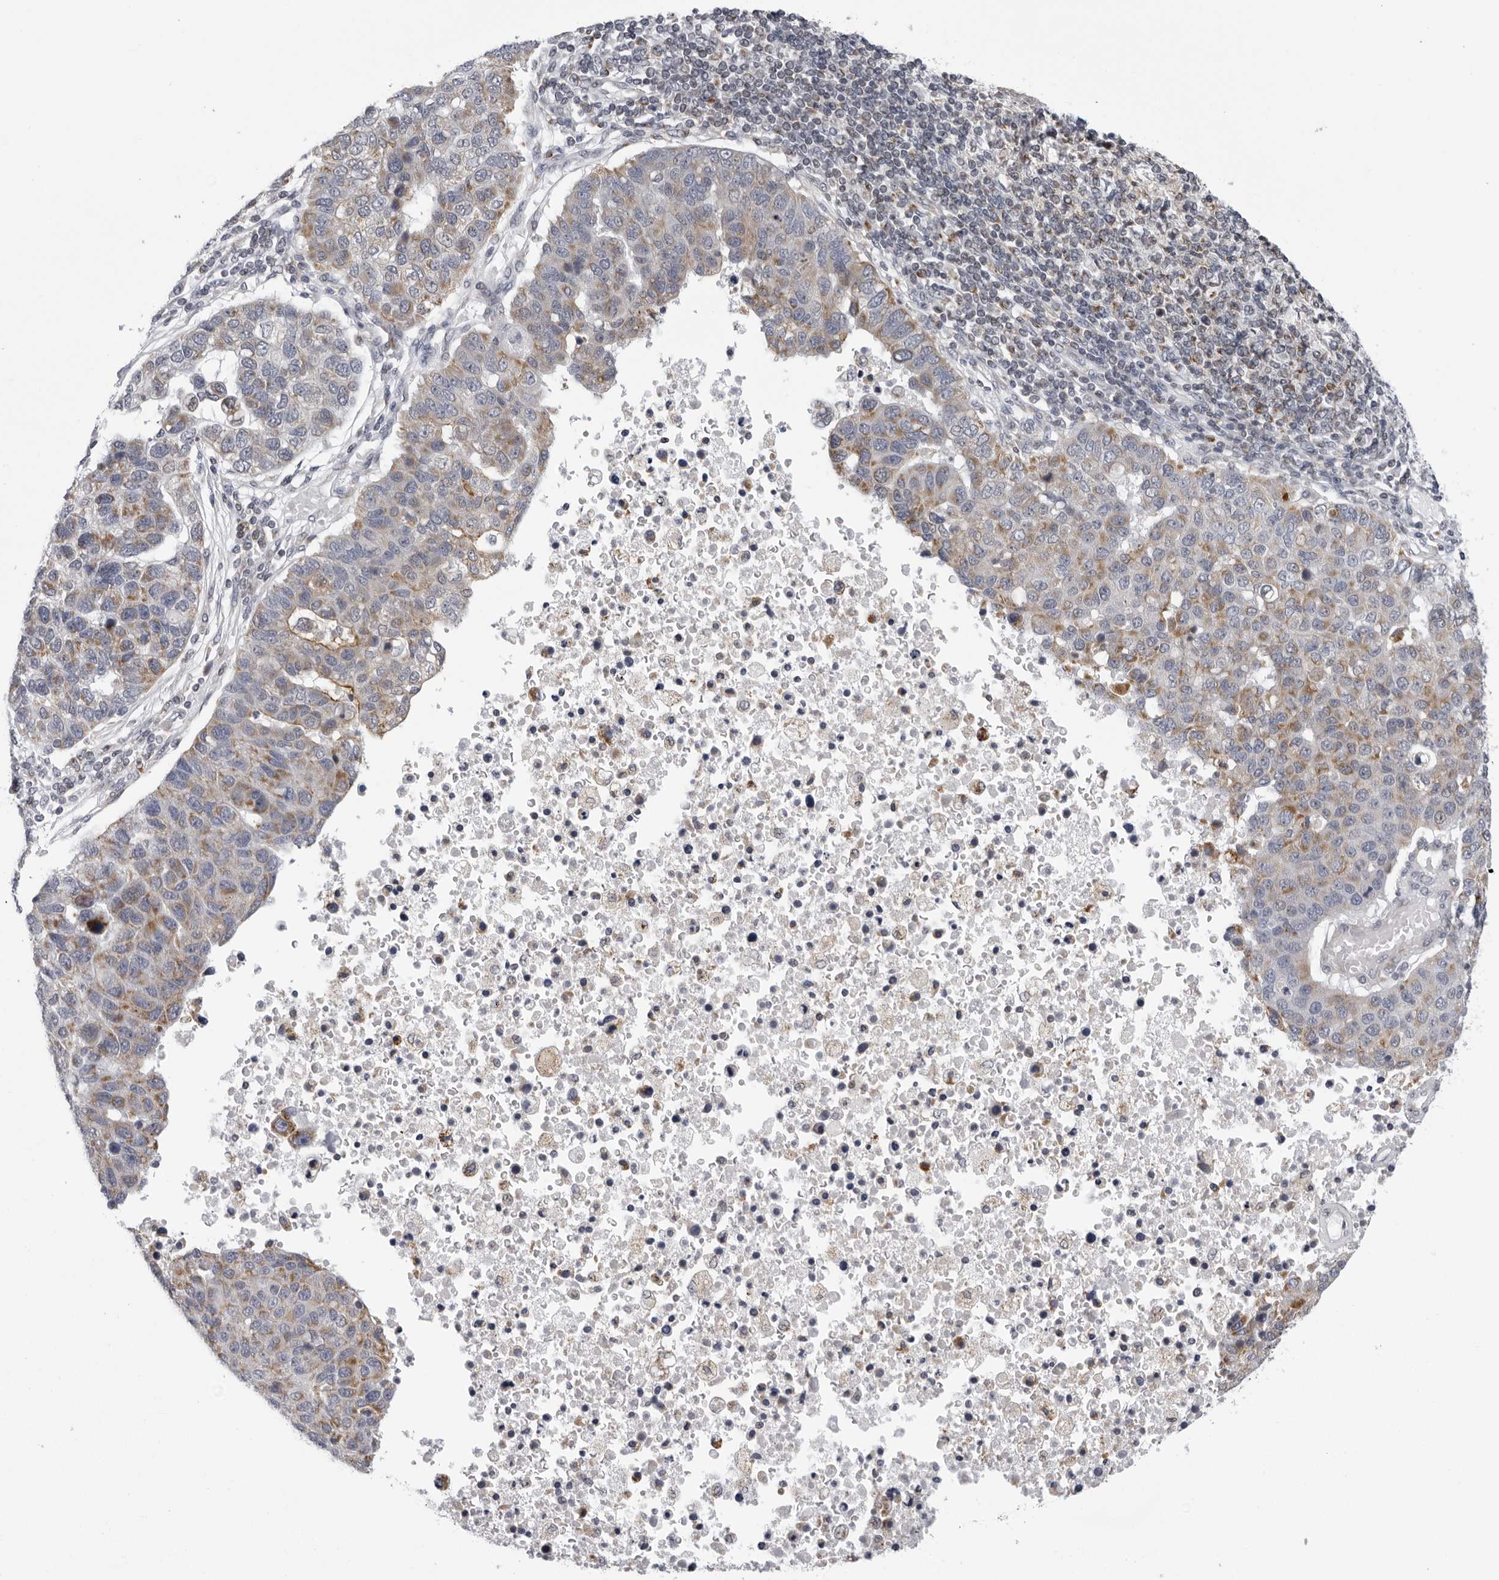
{"staining": {"intensity": "moderate", "quantity": "<25%", "location": "cytoplasmic/membranous"}, "tissue": "pancreatic cancer", "cell_type": "Tumor cells", "image_type": "cancer", "snomed": [{"axis": "morphology", "description": "Adenocarcinoma, NOS"}, {"axis": "topography", "description": "Pancreas"}], "caption": "Immunohistochemistry (DAB (3,3'-diaminobenzidine)) staining of human adenocarcinoma (pancreatic) demonstrates moderate cytoplasmic/membranous protein staining in approximately <25% of tumor cells. The staining was performed using DAB (3,3'-diaminobenzidine), with brown indicating positive protein expression. Nuclei are stained blue with hematoxylin.", "gene": "CPT2", "patient": {"sex": "female", "age": 61}}